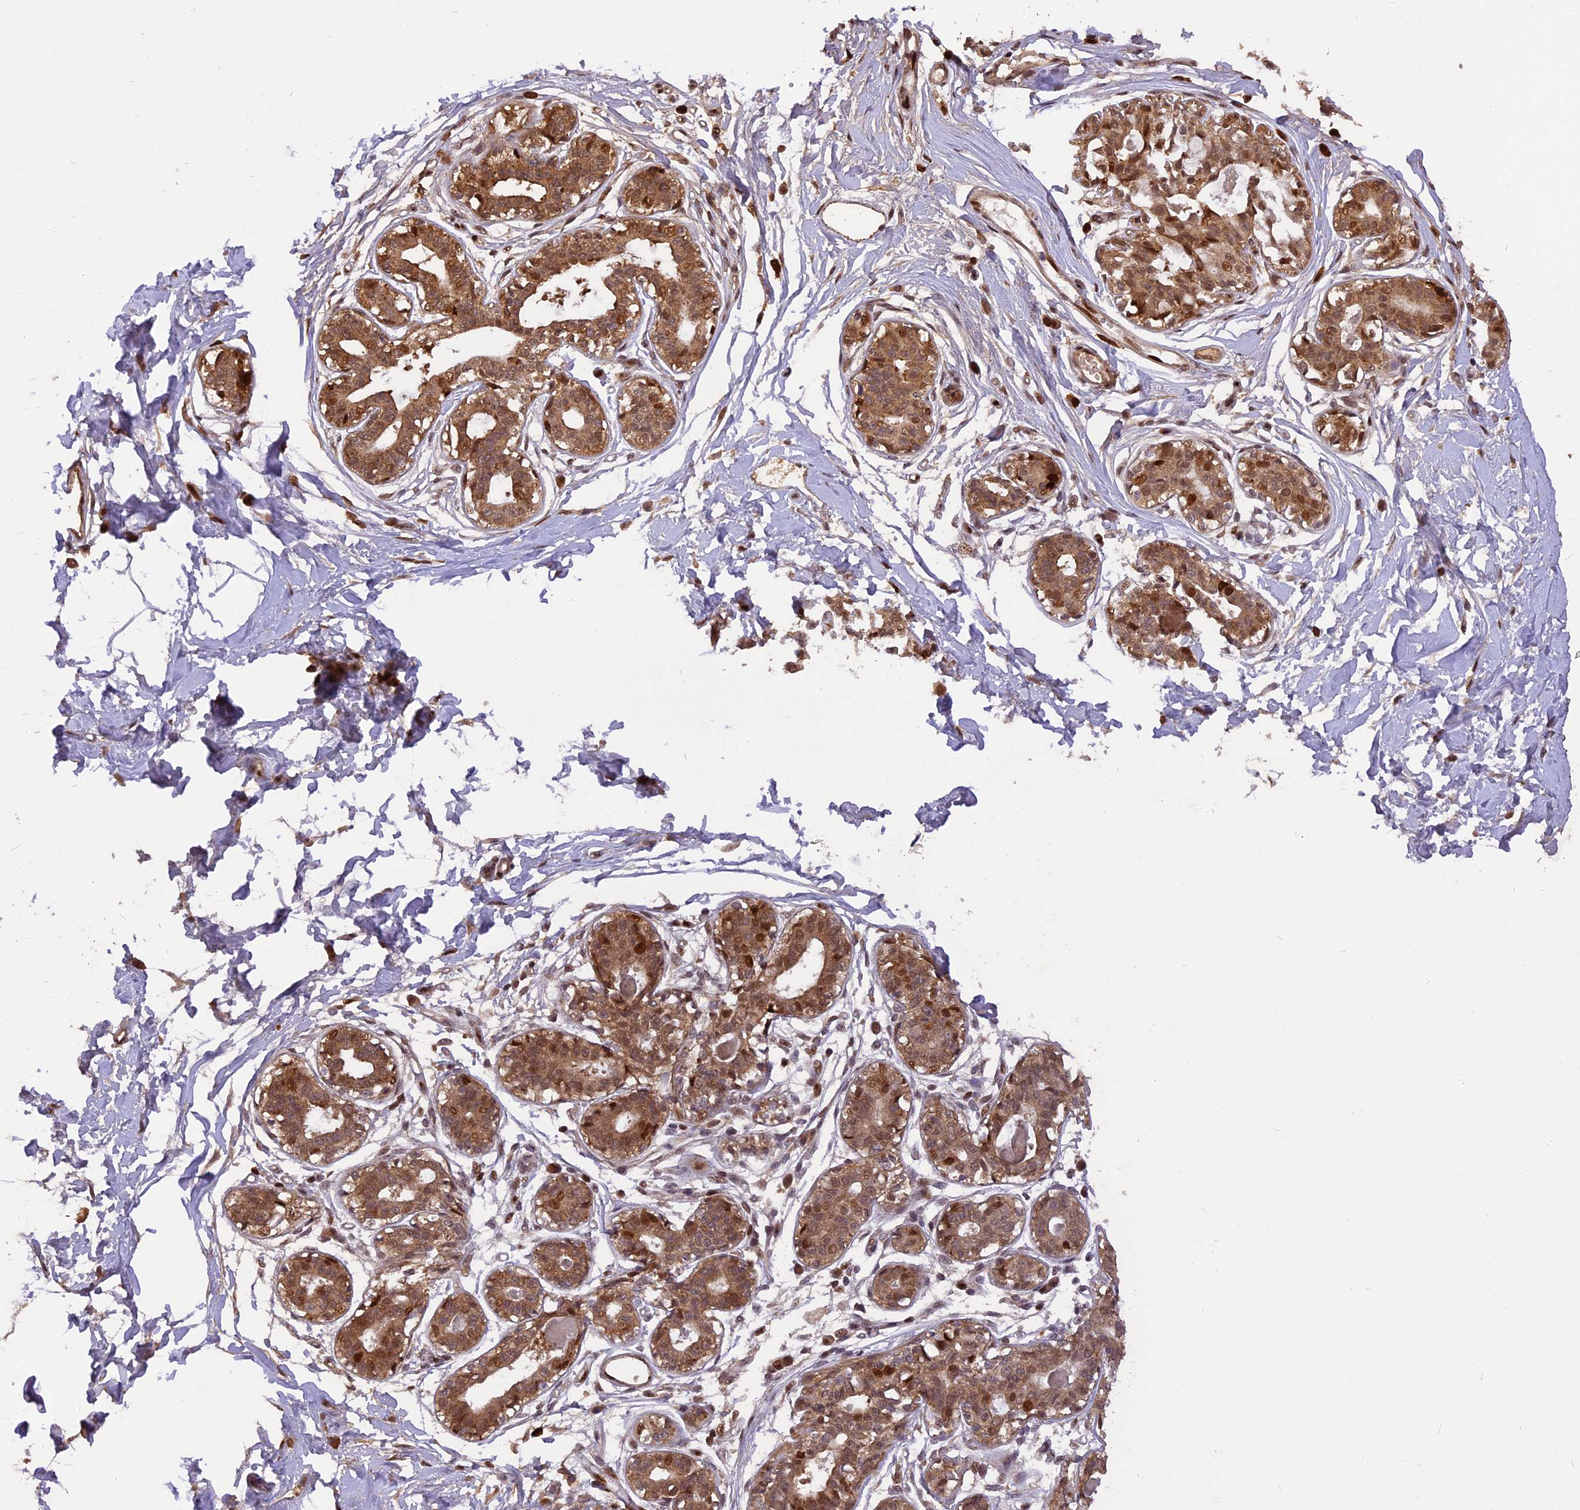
{"staining": {"intensity": "negative", "quantity": "none", "location": "none"}, "tissue": "breast", "cell_type": "Adipocytes", "image_type": "normal", "snomed": [{"axis": "morphology", "description": "Normal tissue, NOS"}, {"axis": "topography", "description": "Breast"}], "caption": "High power microscopy histopathology image of an immunohistochemistry image of benign breast, revealing no significant positivity in adipocytes. (DAB immunohistochemistry with hematoxylin counter stain).", "gene": "MICALL1", "patient": {"sex": "female", "age": 45}}